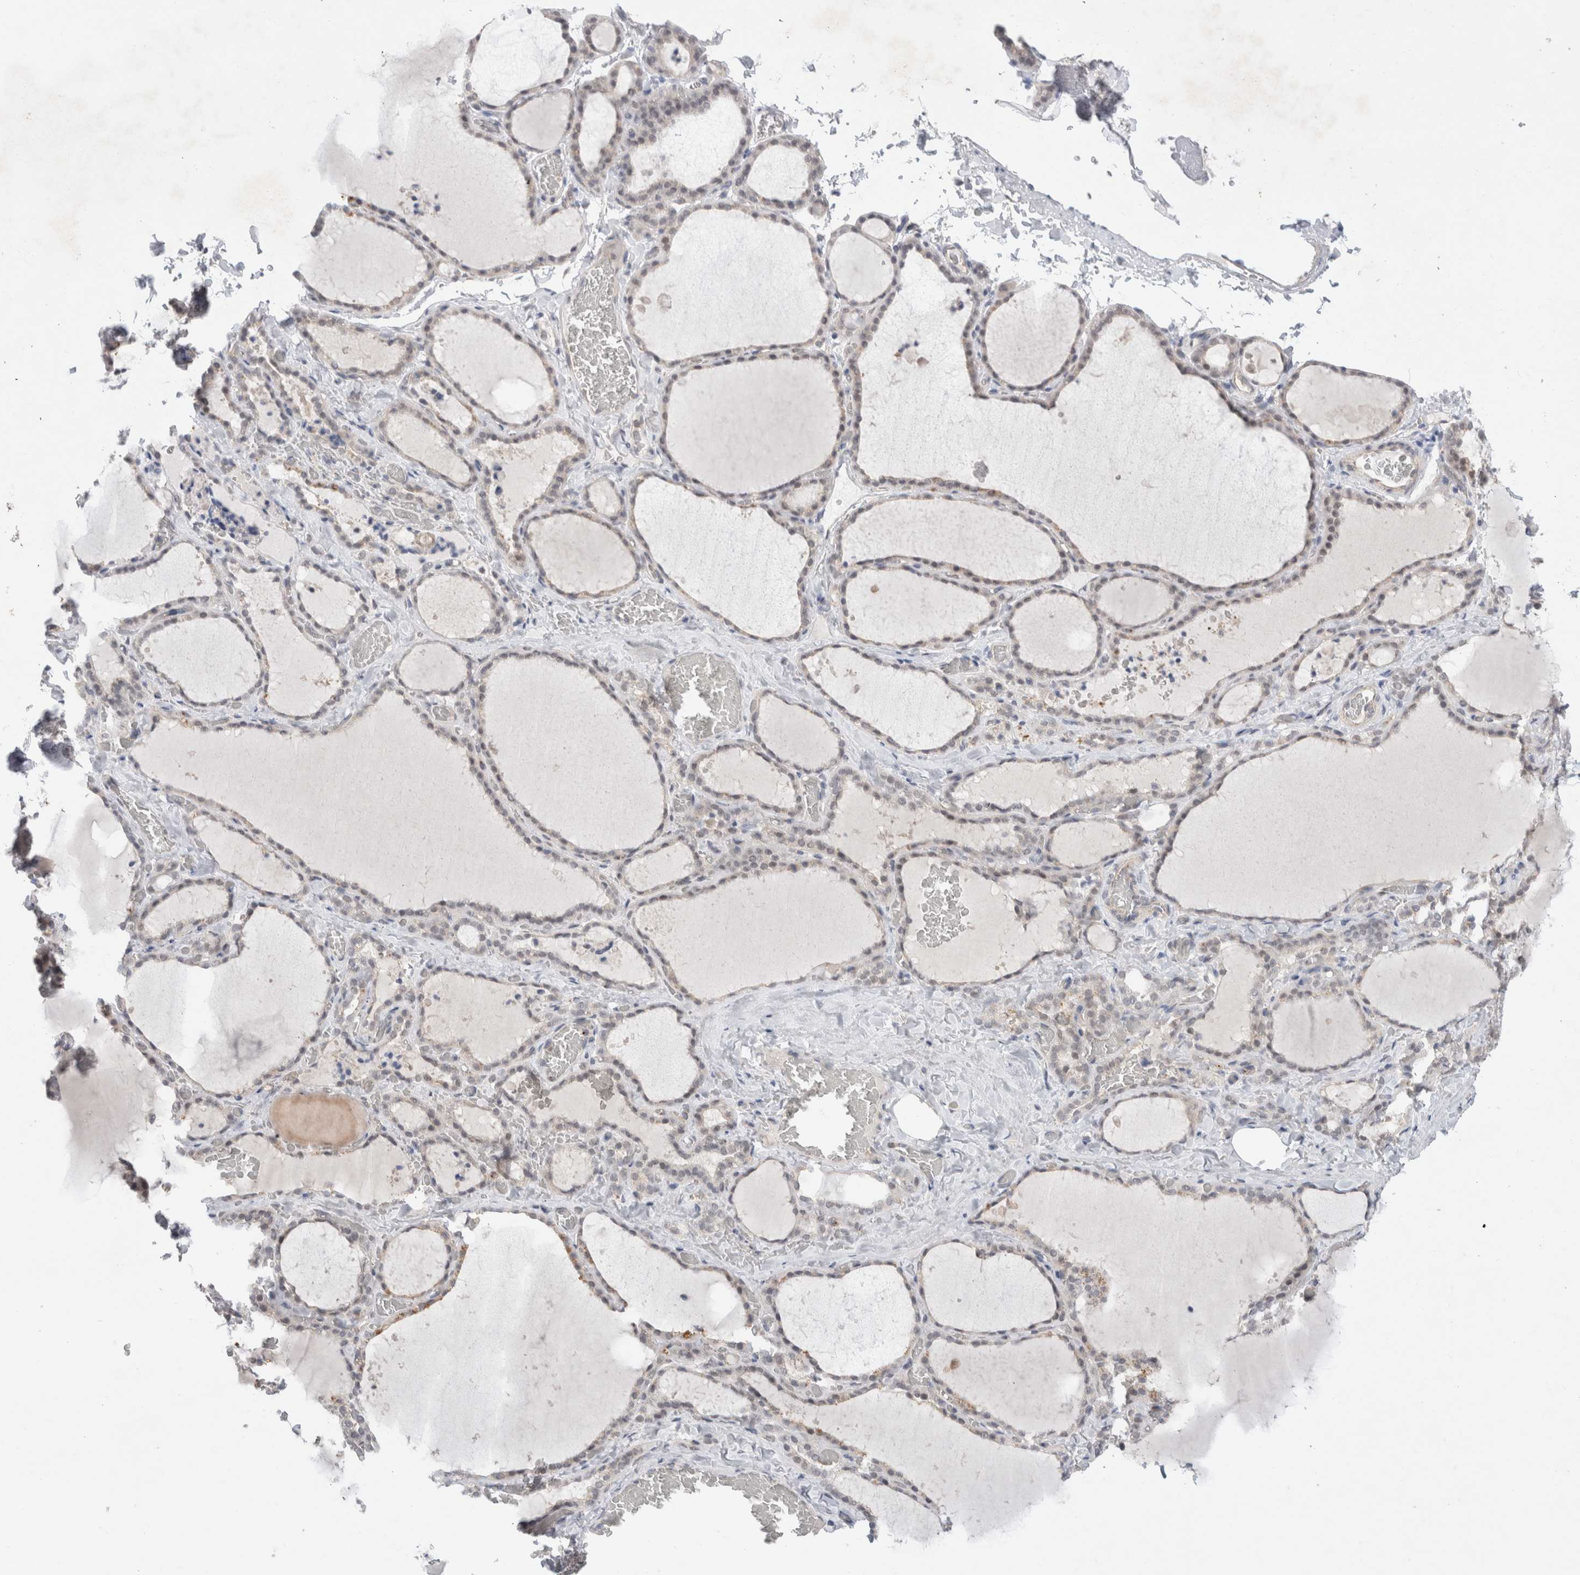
{"staining": {"intensity": "negative", "quantity": "none", "location": "none"}, "tissue": "thyroid gland", "cell_type": "Glandular cells", "image_type": "normal", "snomed": [{"axis": "morphology", "description": "Normal tissue, NOS"}, {"axis": "topography", "description": "Thyroid gland"}], "caption": "Glandular cells show no significant expression in benign thyroid gland.", "gene": "BICD2", "patient": {"sex": "female", "age": 22}}